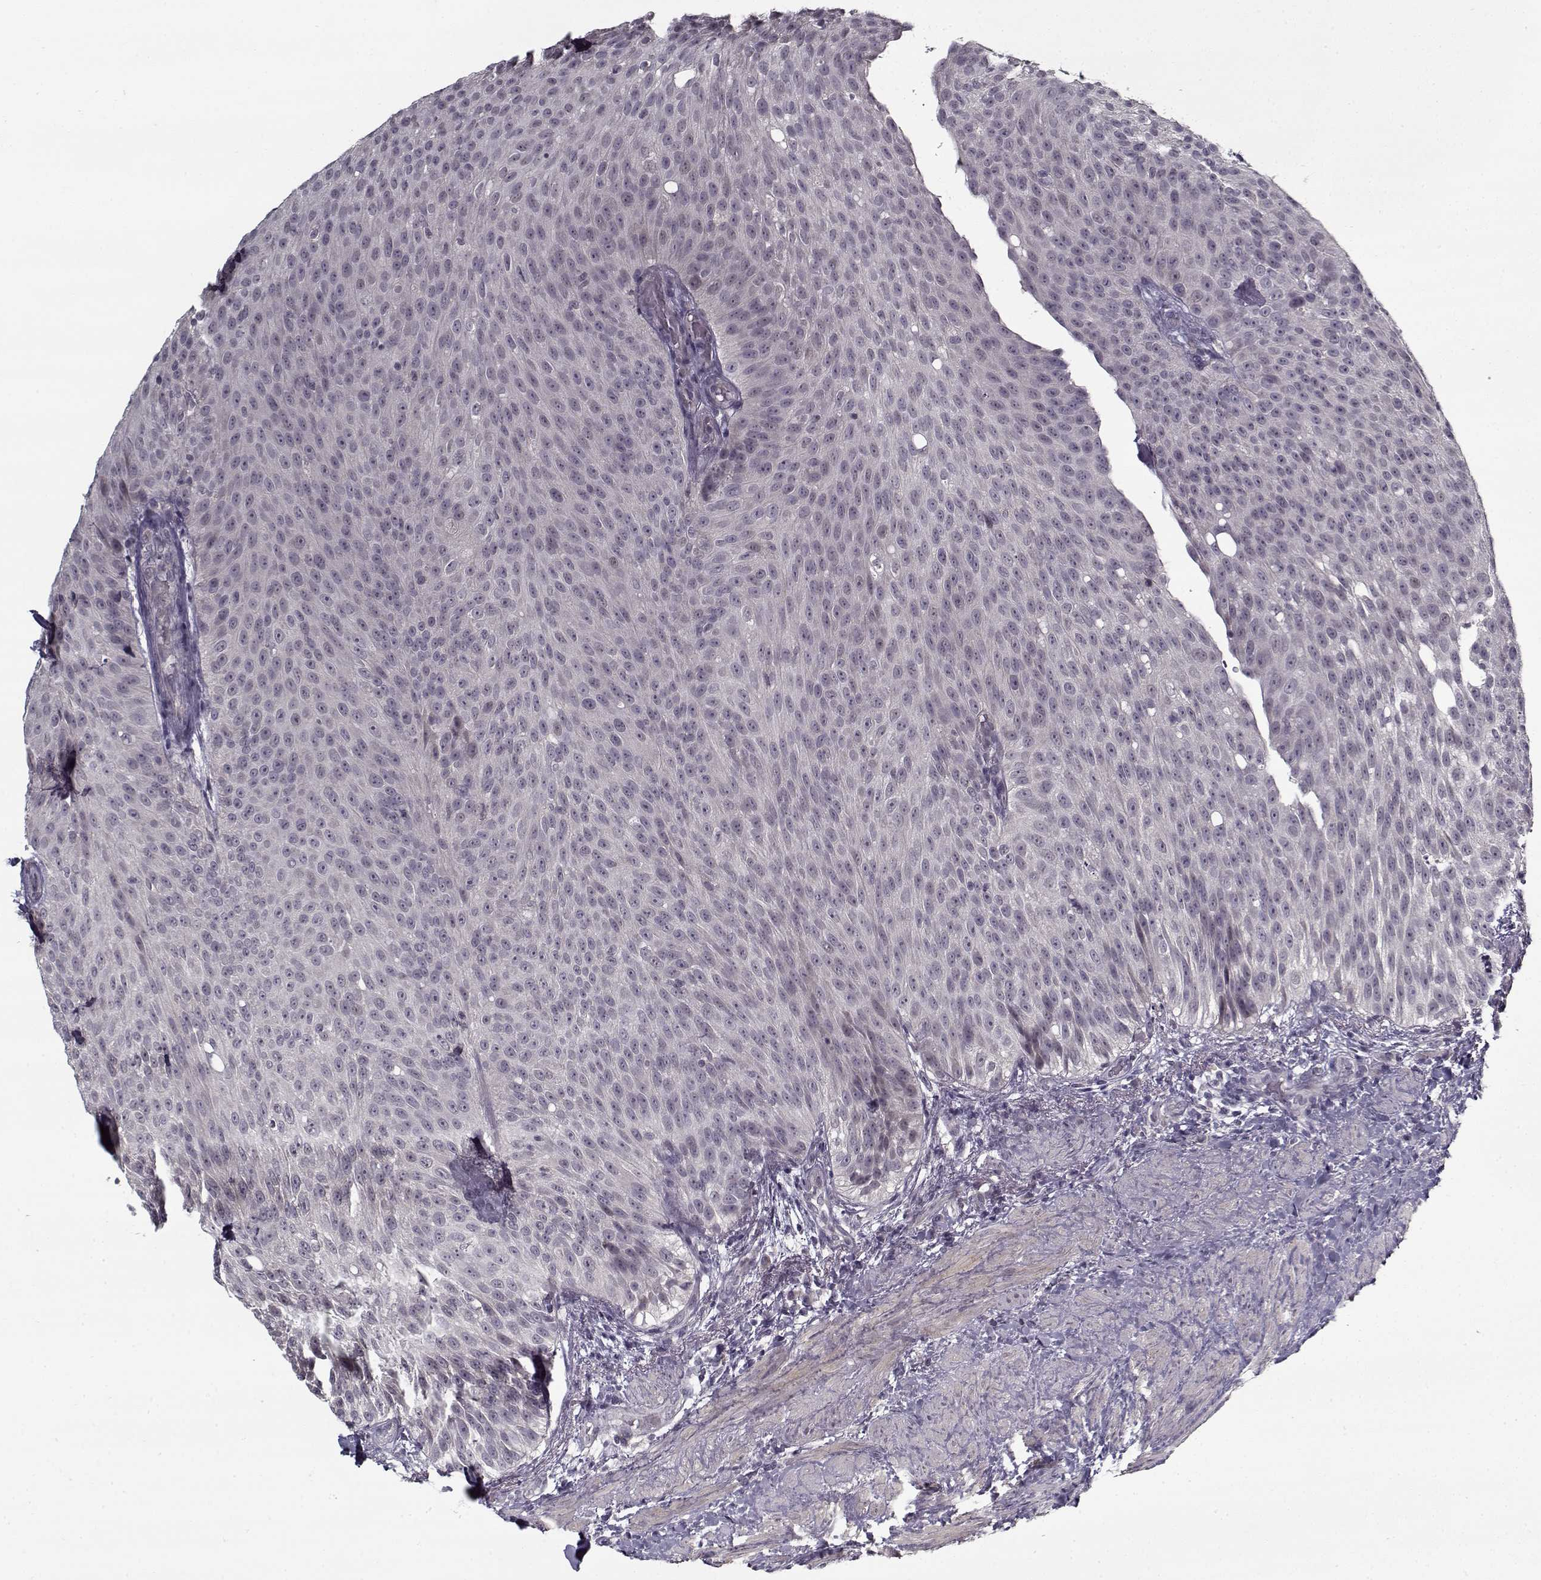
{"staining": {"intensity": "negative", "quantity": "none", "location": "none"}, "tissue": "urothelial cancer", "cell_type": "Tumor cells", "image_type": "cancer", "snomed": [{"axis": "morphology", "description": "Urothelial carcinoma, Low grade"}, {"axis": "topography", "description": "Urinary bladder"}], "caption": "IHC of low-grade urothelial carcinoma demonstrates no expression in tumor cells. Nuclei are stained in blue.", "gene": "LAMA2", "patient": {"sex": "male", "age": 78}}